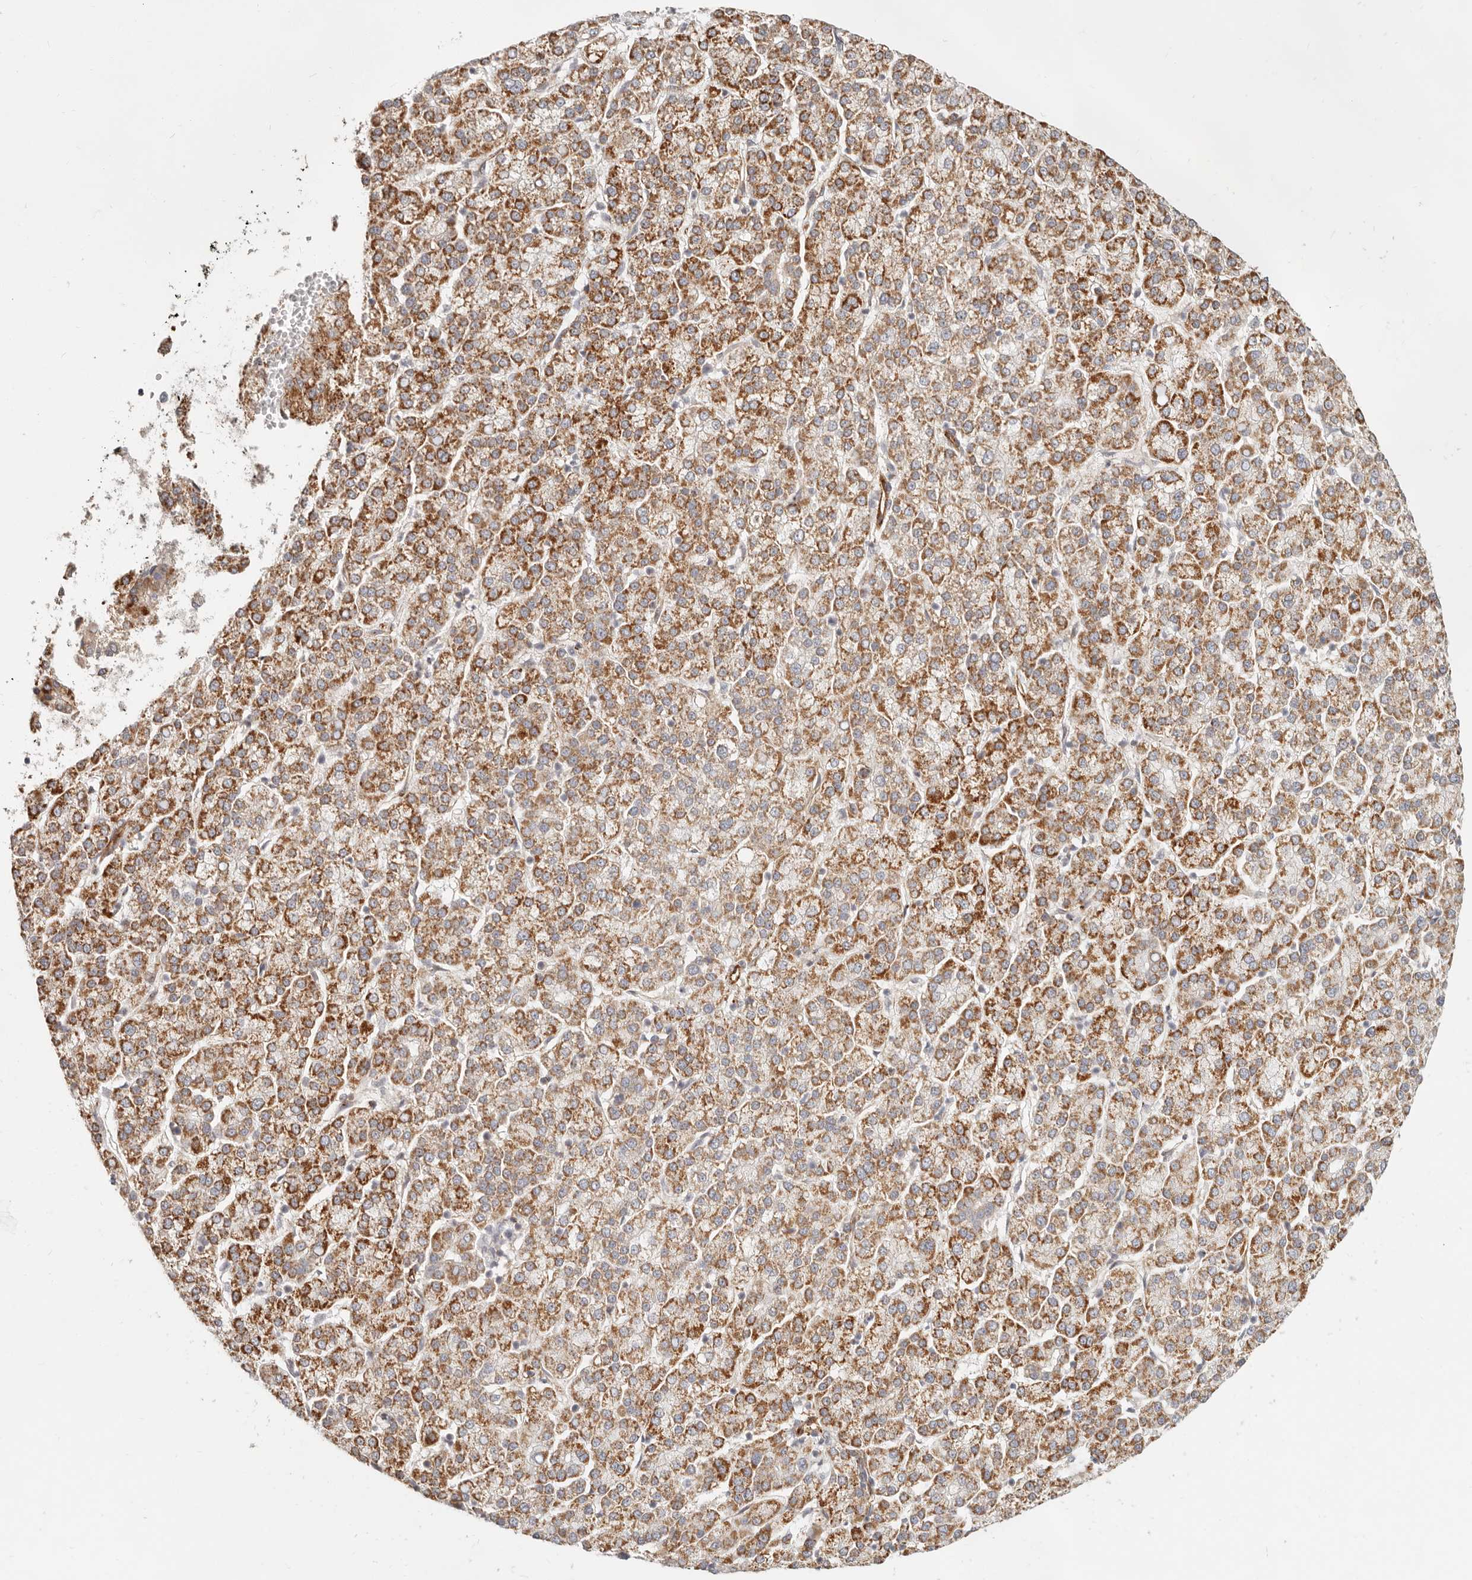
{"staining": {"intensity": "moderate", "quantity": ">75%", "location": "cytoplasmic/membranous"}, "tissue": "liver cancer", "cell_type": "Tumor cells", "image_type": "cancer", "snomed": [{"axis": "morphology", "description": "Carcinoma, Hepatocellular, NOS"}, {"axis": "topography", "description": "Liver"}], "caption": "Human liver cancer stained with a brown dye reveals moderate cytoplasmic/membranous positive expression in about >75% of tumor cells.", "gene": "SASS6", "patient": {"sex": "female", "age": 58}}